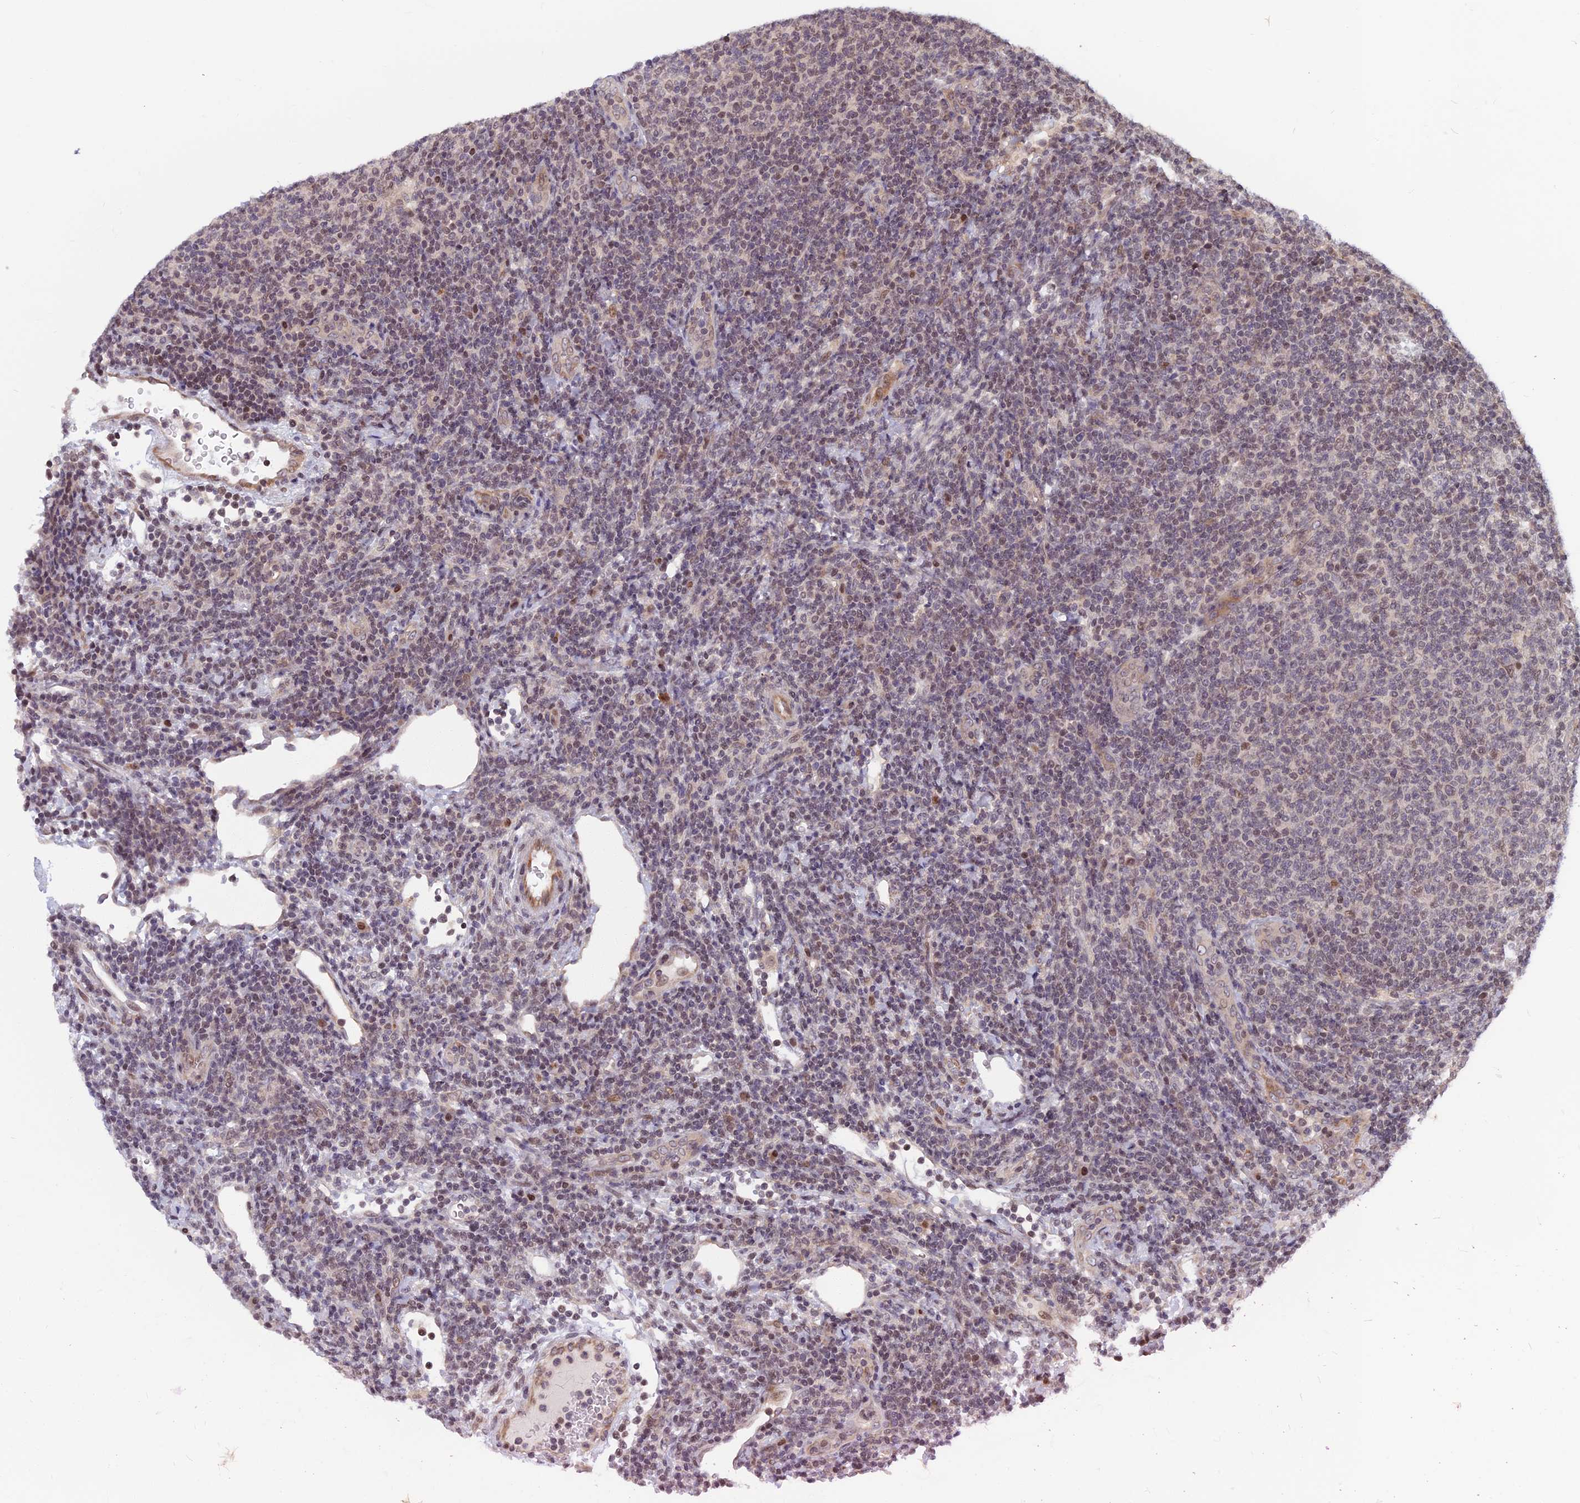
{"staining": {"intensity": "weak", "quantity": "<25%", "location": "nuclear"}, "tissue": "lymphoma", "cell_type": "Tumor cells", "image_type": "cancer", "snomed": [{"axis": "morphology", "description": "Malignant lymphoma, non-Hodgkin's type, Low grade"}, {"axis": "topography", "description": "Lymph node"}], "caption": "High power microscopy image of an immunohistochemistry (IHC) photomicrograph of lymphoma, revealing no significant expression in tumor cells. (Brightfield microscopy of DAB immunohistochemistry at high magnification).", "gene": "CCDC113", "patient": {"sex": "male", "age": 66}}